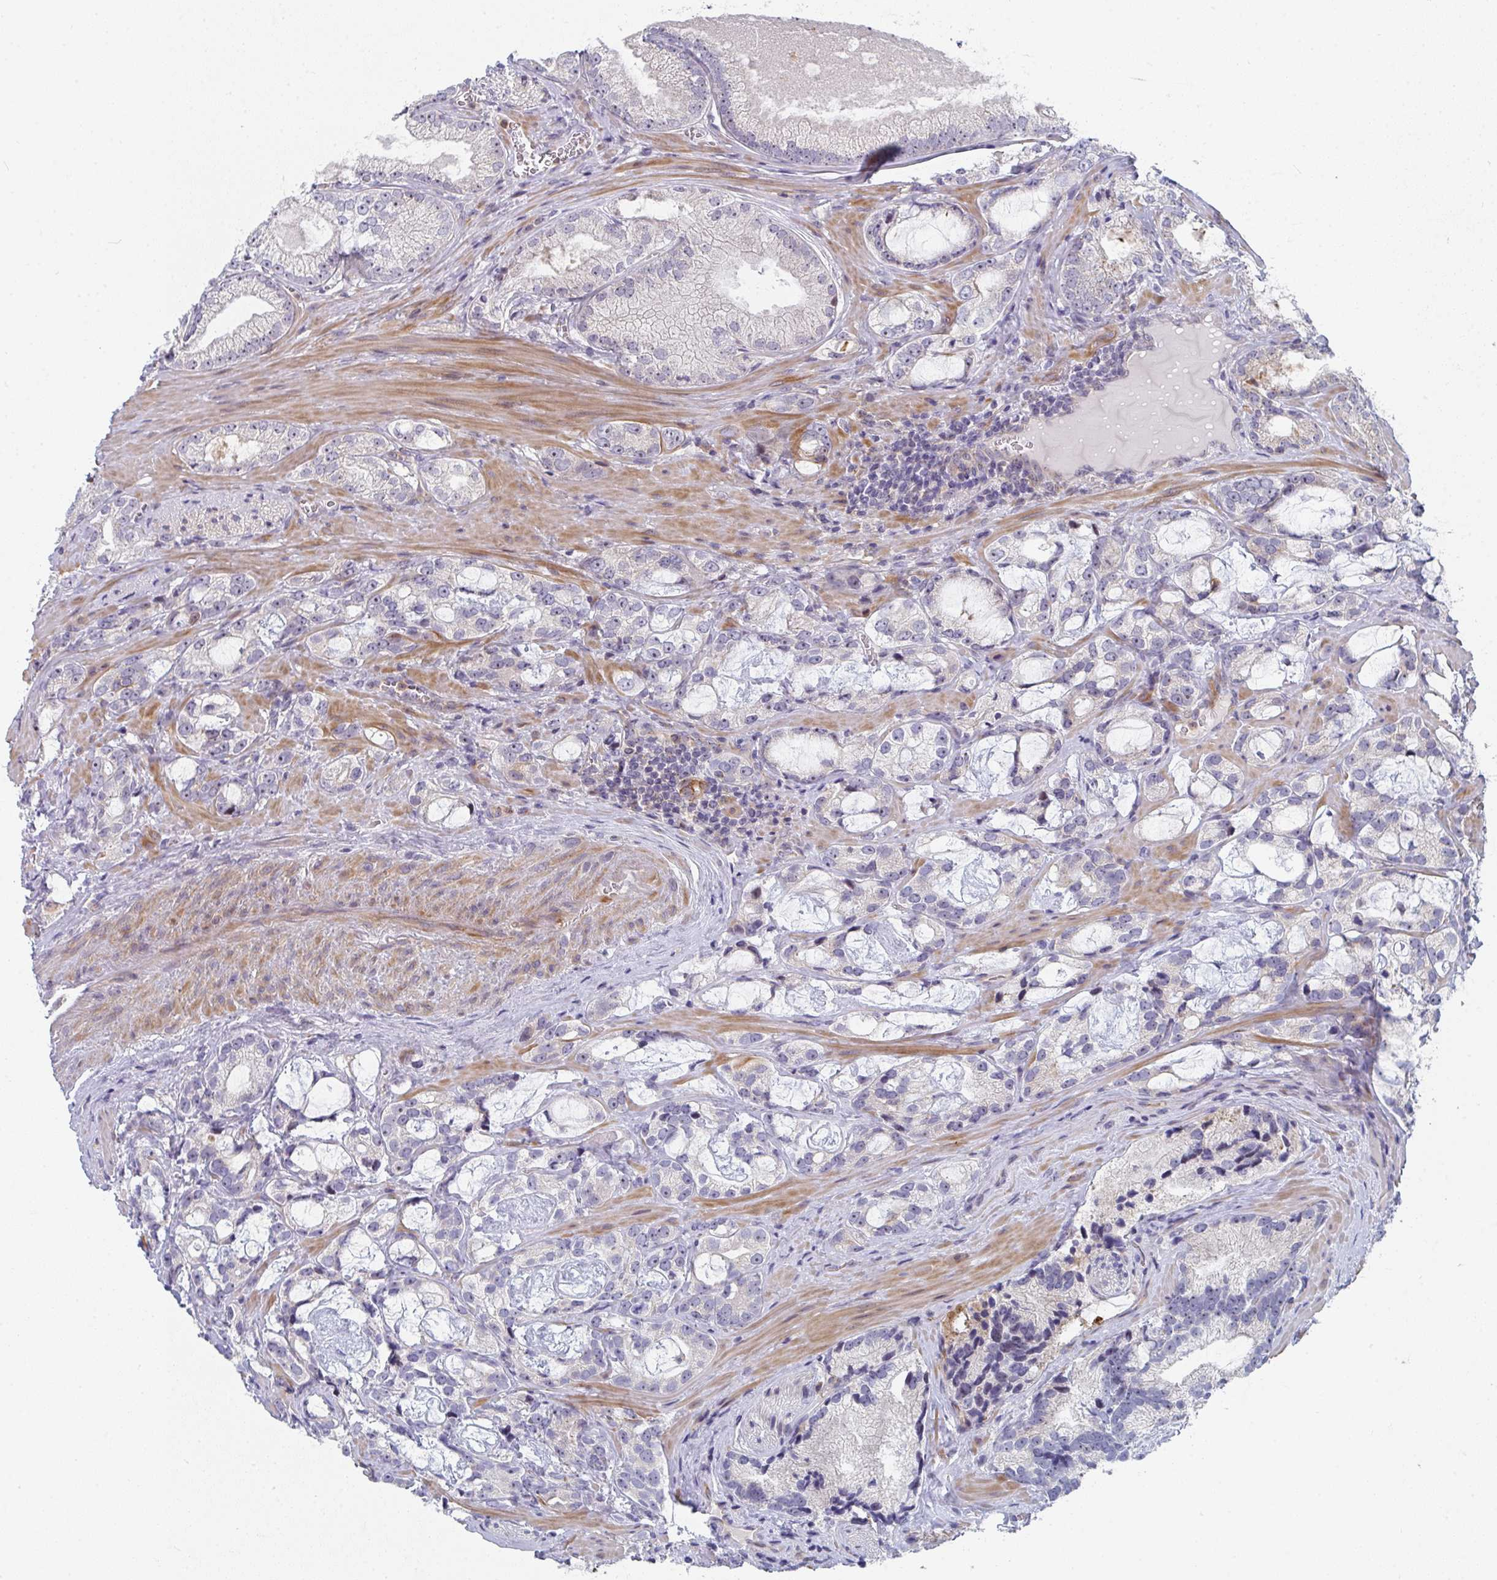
{"staining": {"intensity": "negative", "quantity": "none", "location": "none"}, "tissue": "prostate cancer", "cell_type": "Tumor cells", "image_type": "cancer", "snomed": [{"axis": "morphology", "description": "Adenocarcinoma, Medium grade"}, {"axis": "topography", "description": "Prostate"}], "caption": "Histopathology image shows no significant protein positivity in tumor cells of adenocarcinoma (medium-grade) (prostate).", "gene": "KLHL33", "patient": {"sex": "male", "age": 57}}